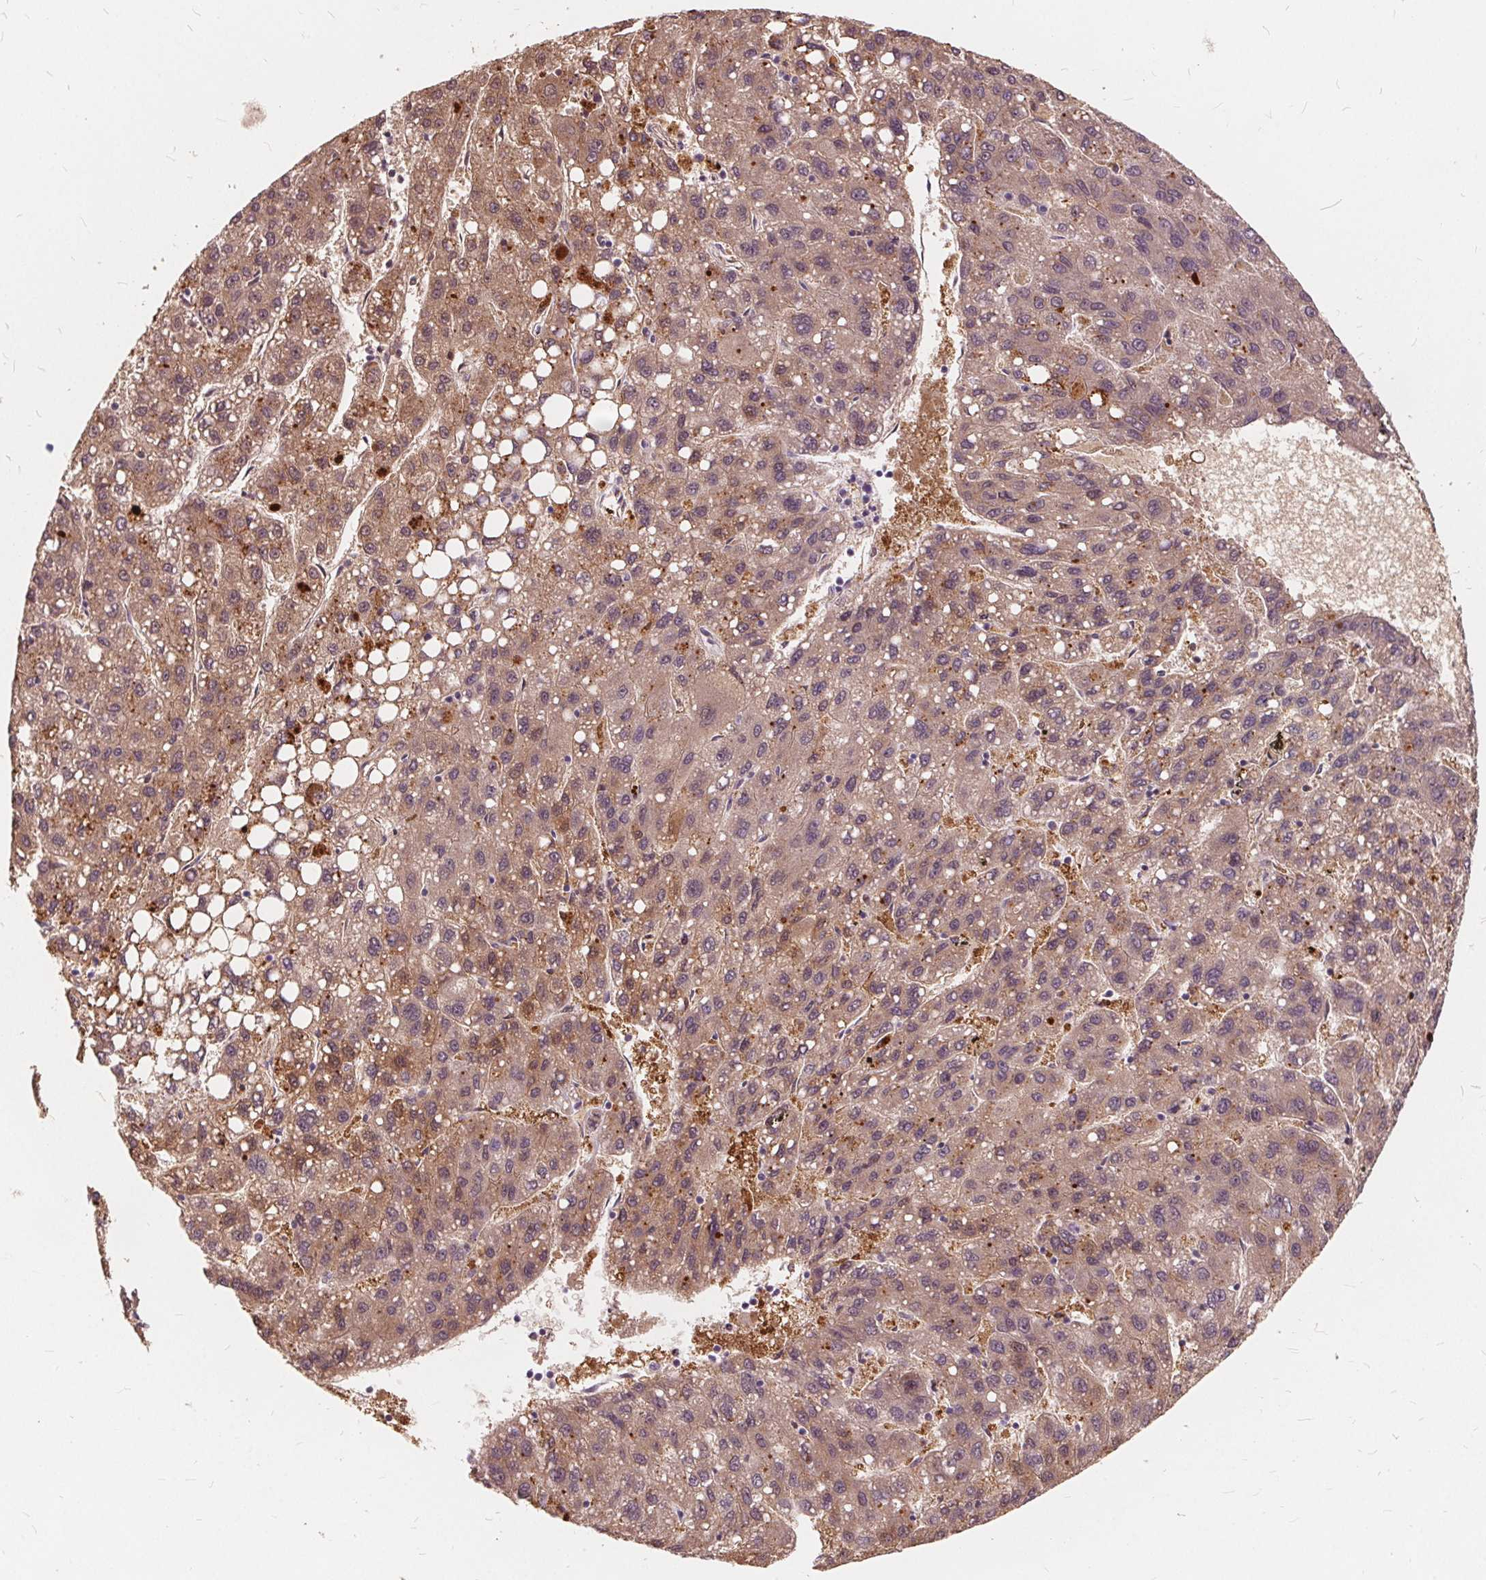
{"staining": {"intensity": "moderate", "quantity": ">75%", "location": "cytoplasmic/membranous"}, "tissue": "liver cancer", "cell_type": "Tumor cells", "image_type": "cancer", "snomed": [{"axis": "morphology", "description": "Carcinoma, Hepatocellular, NOS"}, {"axis": "topography", "description": "Liver"}], "caption": "Protein expression analysis of human hepatocellular carcinoma (liver) reveals moderate cytoplasmic/membranous positivity in approximately >75% of tumor cells.", "gene": "HAAO", "patient": {"sex": "female", "age": 82}}